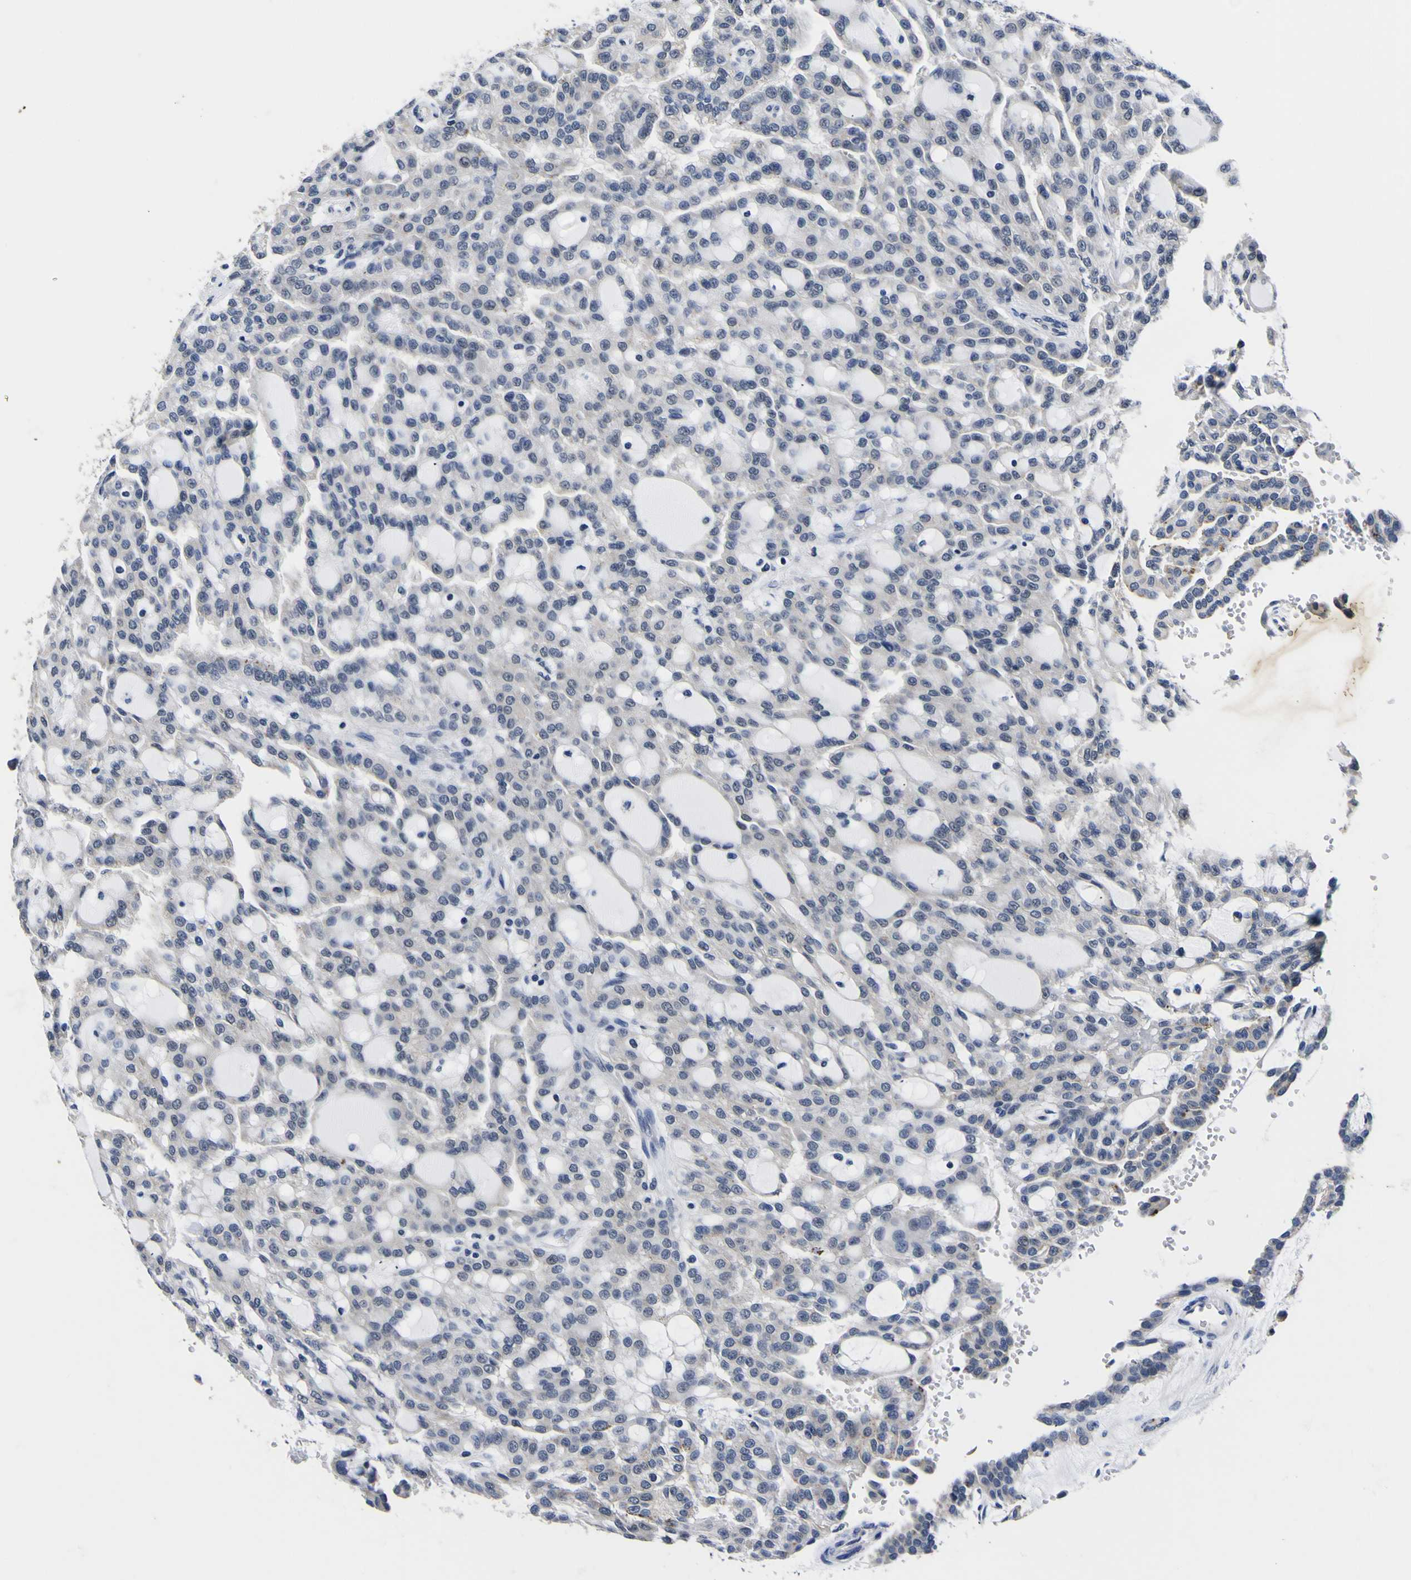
{"staining": {"intensity": "negative", "quantity": "none", "location": "none"}, "tissue": "renal cancer", "cell_type": "Tumor cells", "image_type": "cancer", "snomed": [{"axis": "morphology", "description": "Adenocarcinoma, NOS"}, {"axis": "topography", "description": "Kidney"}], "caption": "This is an IHC image of renal cancer (adenocarcinoma). There is no staining in tumor cells.", "gene": "IGFLR1", "patient": {"sex": "male", "age": 63}}